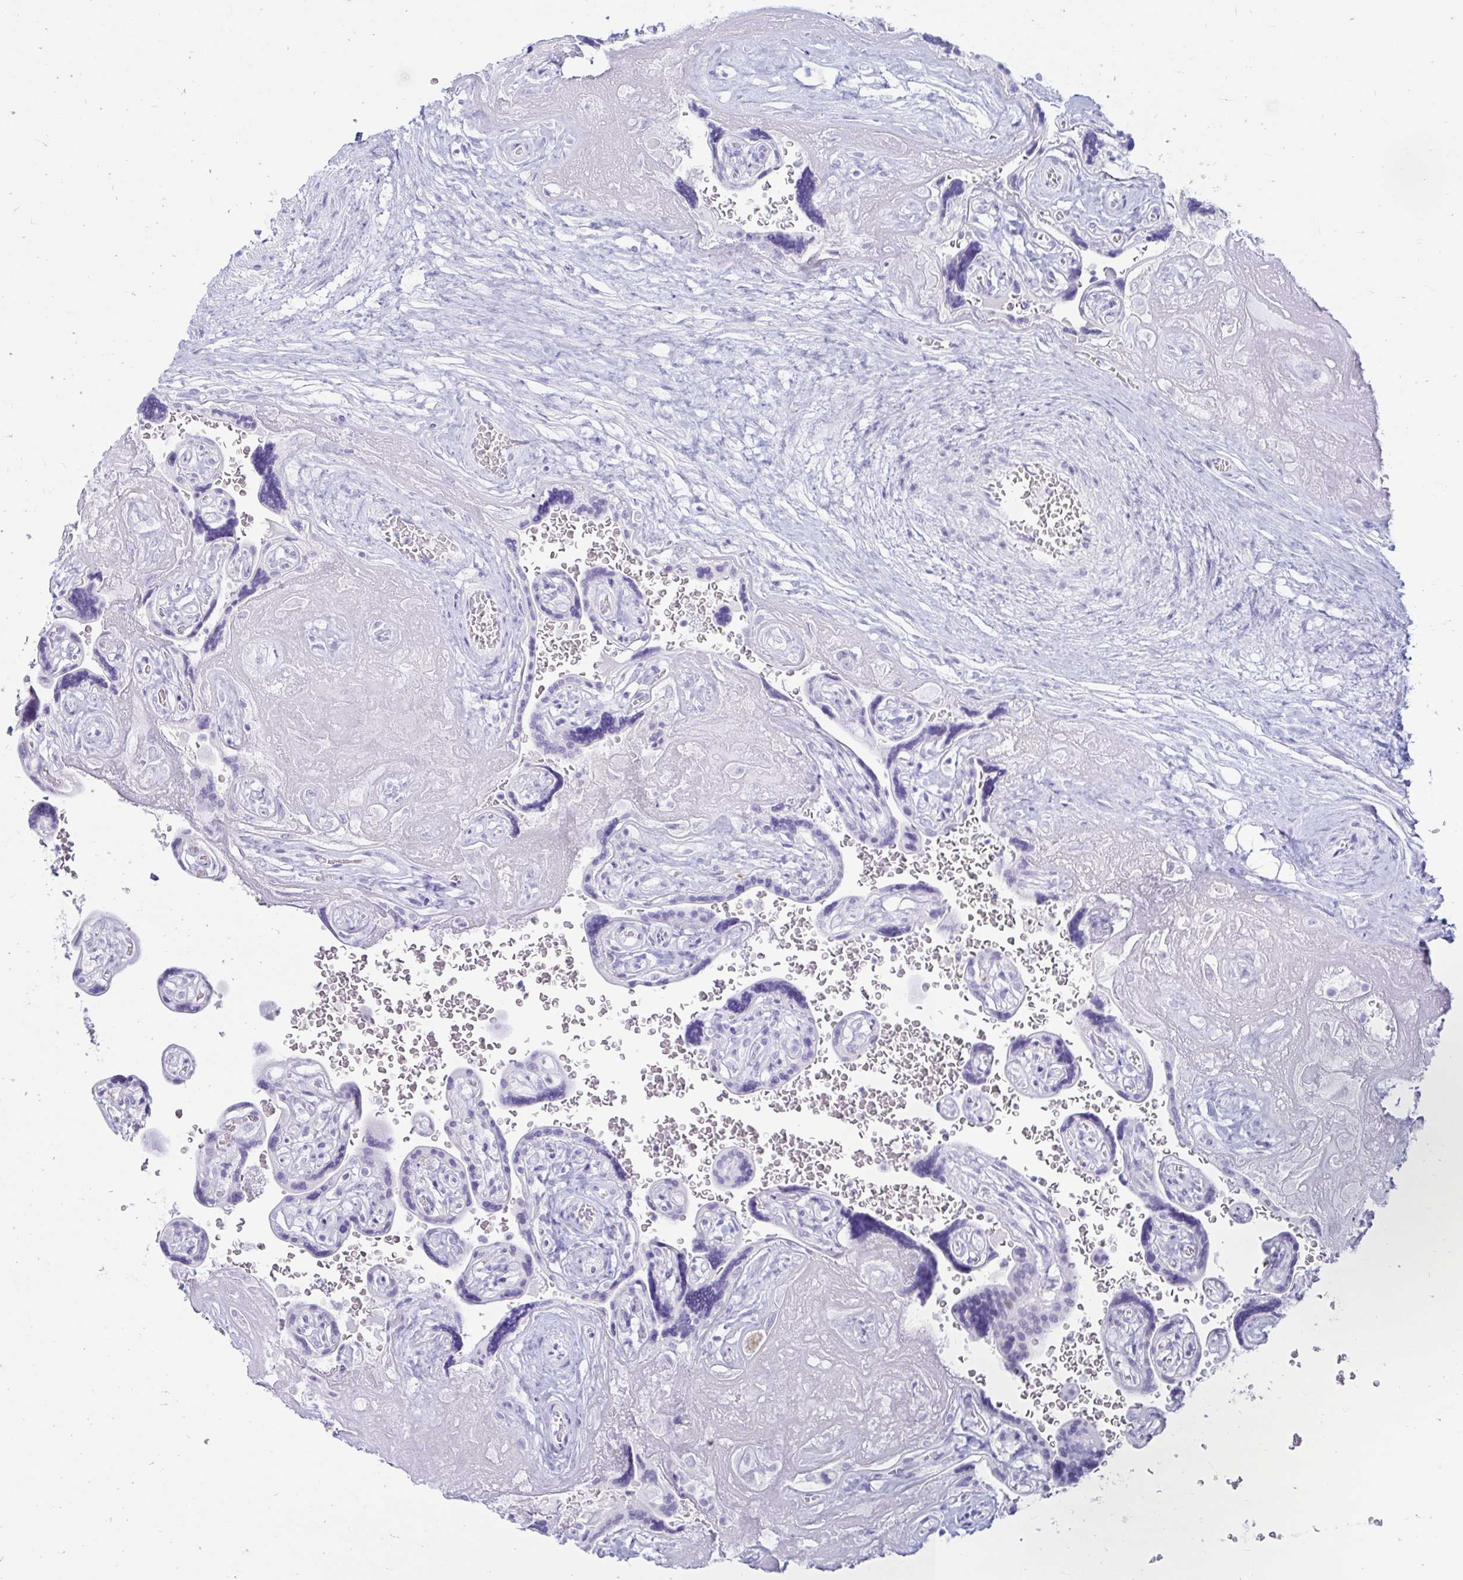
{"staining": {"intensity": "negative", "quantity": "none", "location": "none"}, "tissue": "placenta", "cell_type": "Decidual cells", "image_type": "normal", "snomed": [{"axis": "morphology", "description": "Normal tissue, NOS"}, {"axis": "topography", "description": "Placenta"}], "caption": "A high-resolution image shows immunohistochemistry staining of normal placenta, which exhibits no significant positivity in decidual cells. (Stains: DAB IHC with hematoxylin counter stain, Microscopy: brightfield microscopy at high magnification).", "gene": "ERICH6", "patient": {"sex": "female", "age": 32}}